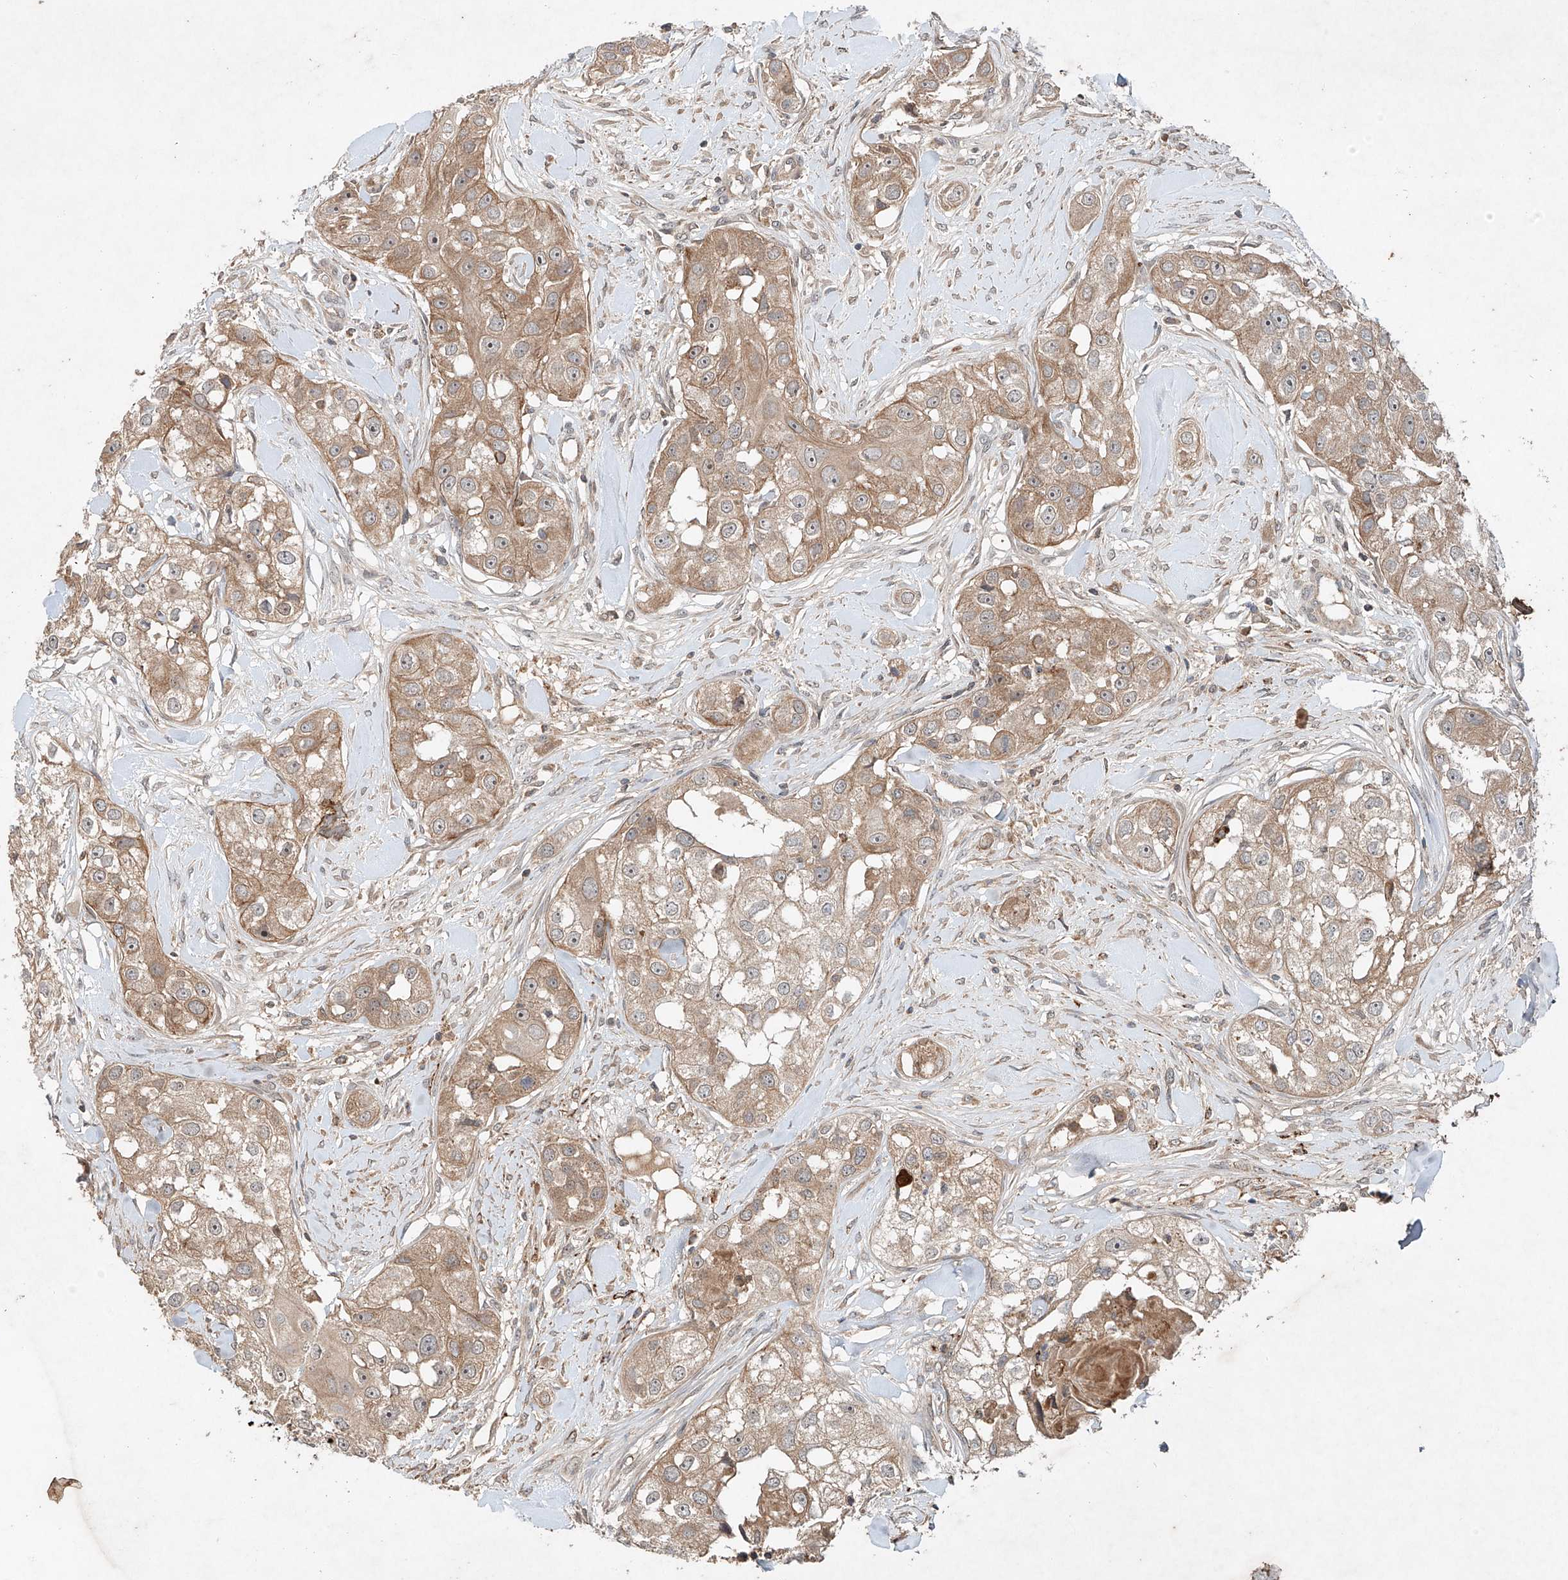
{"staining": {"intensity": "weak", "quantity": ">75%", "location": "cytoplasmic/membranous"}, "tissue": "head and neck cancer", "cell_type": "Tumor cells", "image_type": "cancer", "snomed": [{"axis": "morphology", "description": "Normal tissue, NOS"}, {"axis": "morphology", "description": "Squamous cell carcinoma, NOS"}, {"axis": "topography", "description": "Skeletal muscle"}, {"axis": "topography", "description": "Head-Neck"}], "caption": "Protein staining displays weak cytoplasmic/membranous staining in about >75% of tumor cells in squamous cell carcinoma (head and neck).", "gene": "IER5", "patient": {"sex": "male", "age": 51}}